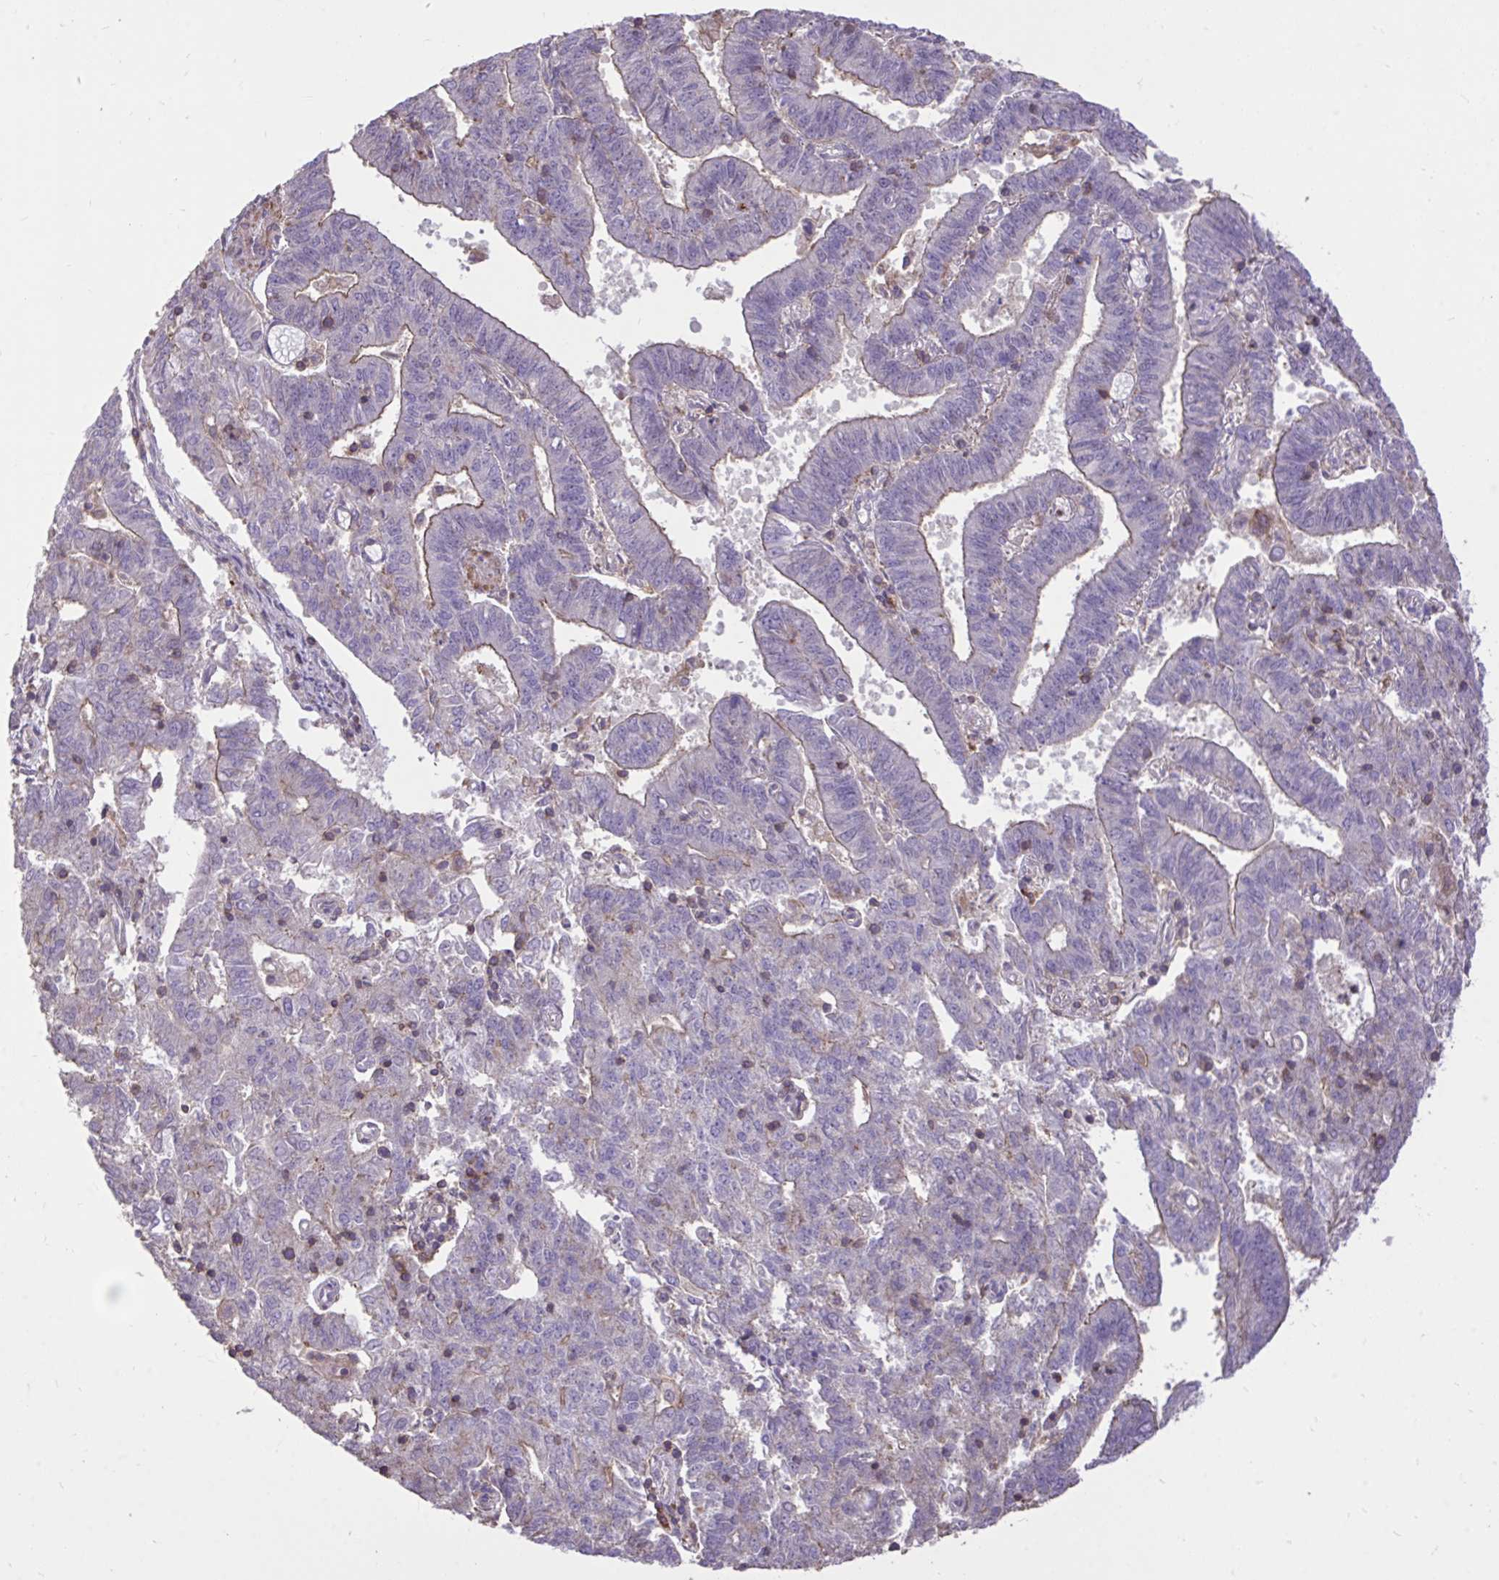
{"staining": {"intensity": "weak", "quantity": "25%-75%", "location": "cytoplasmic/membranous"}, "tissue": "endometrial cancer", "cell_type": "Tumor cells", "image_type": "cancer", "snomed": [{"axis": "morphology", "description": "Adenocarcinoma, NOS"}, {"axis": "topography", "description": "Endometrium"}], "caption": "Protein expression by immunohistochemistry (IHC) displays weak cytoplasmic/membranous staining in approximately 25%-75% of tumor cells in adenocarcinoma (endometrial). (brown staining indicates protein expression, while blue staining denotes nuclei).", "gene": "IGFL2", "patient": {"sex": "female", "age": 82}}